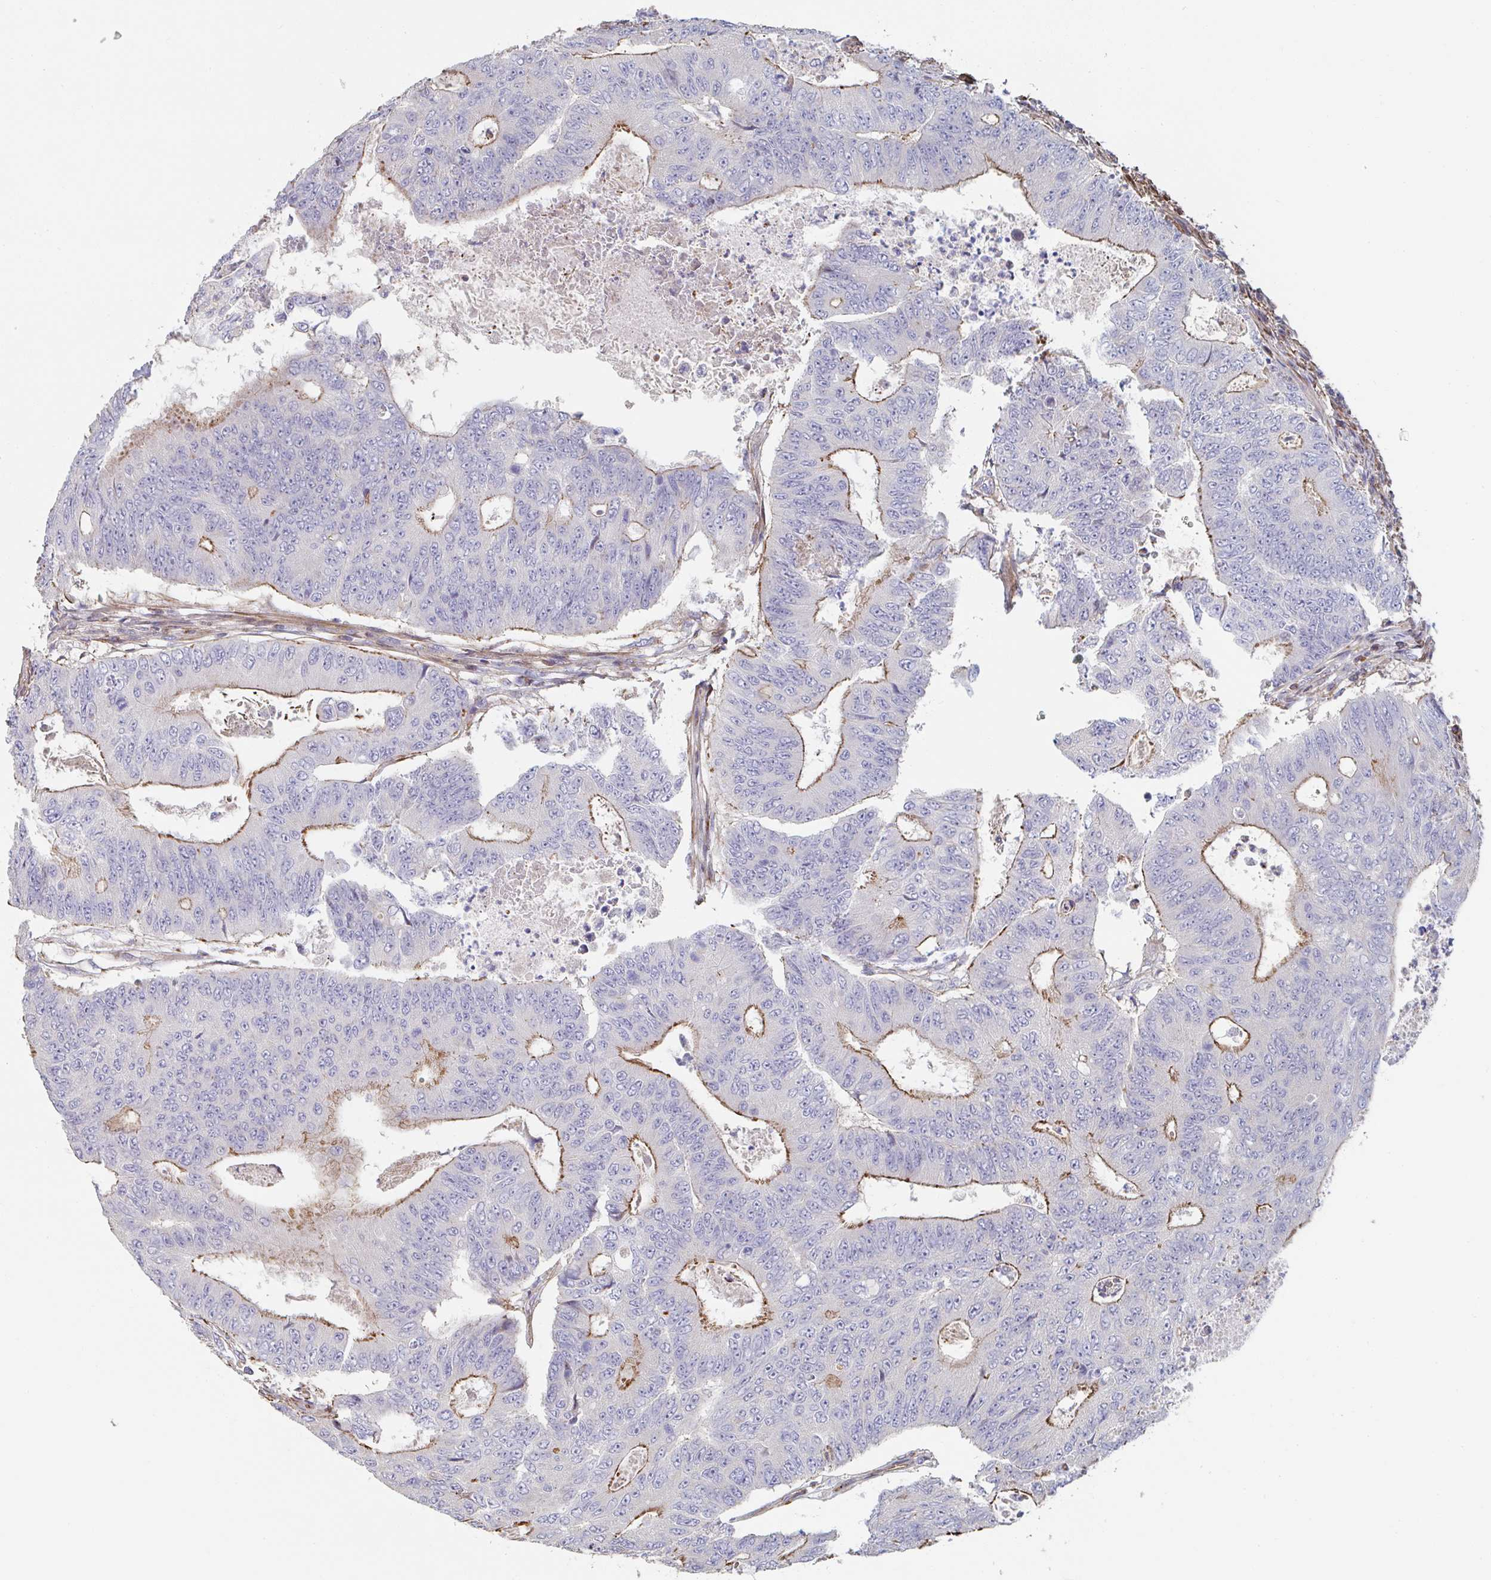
{"staining": {"intensity": "moderate", "quantity": "<25%", "location": "cytoplasmic/membranous"}, "tissue": "colorectal cancer", "cell_type": "Tumor cells", "image_type": "cancer", "snomed": [{"axis": "morphology", "description": "Adenocarcinoma, NOS"}, {"axis": "topography", "description": "Colon"}], "caption": "Immunohistochemical staining of human adenocarcinoma (colorectal) reveals moderate cytoplasmic/membranous protein expression in approximately <25% of tumor cells.", "gene": "FZD2", "patient": {"sex": "female", "age": 48}}